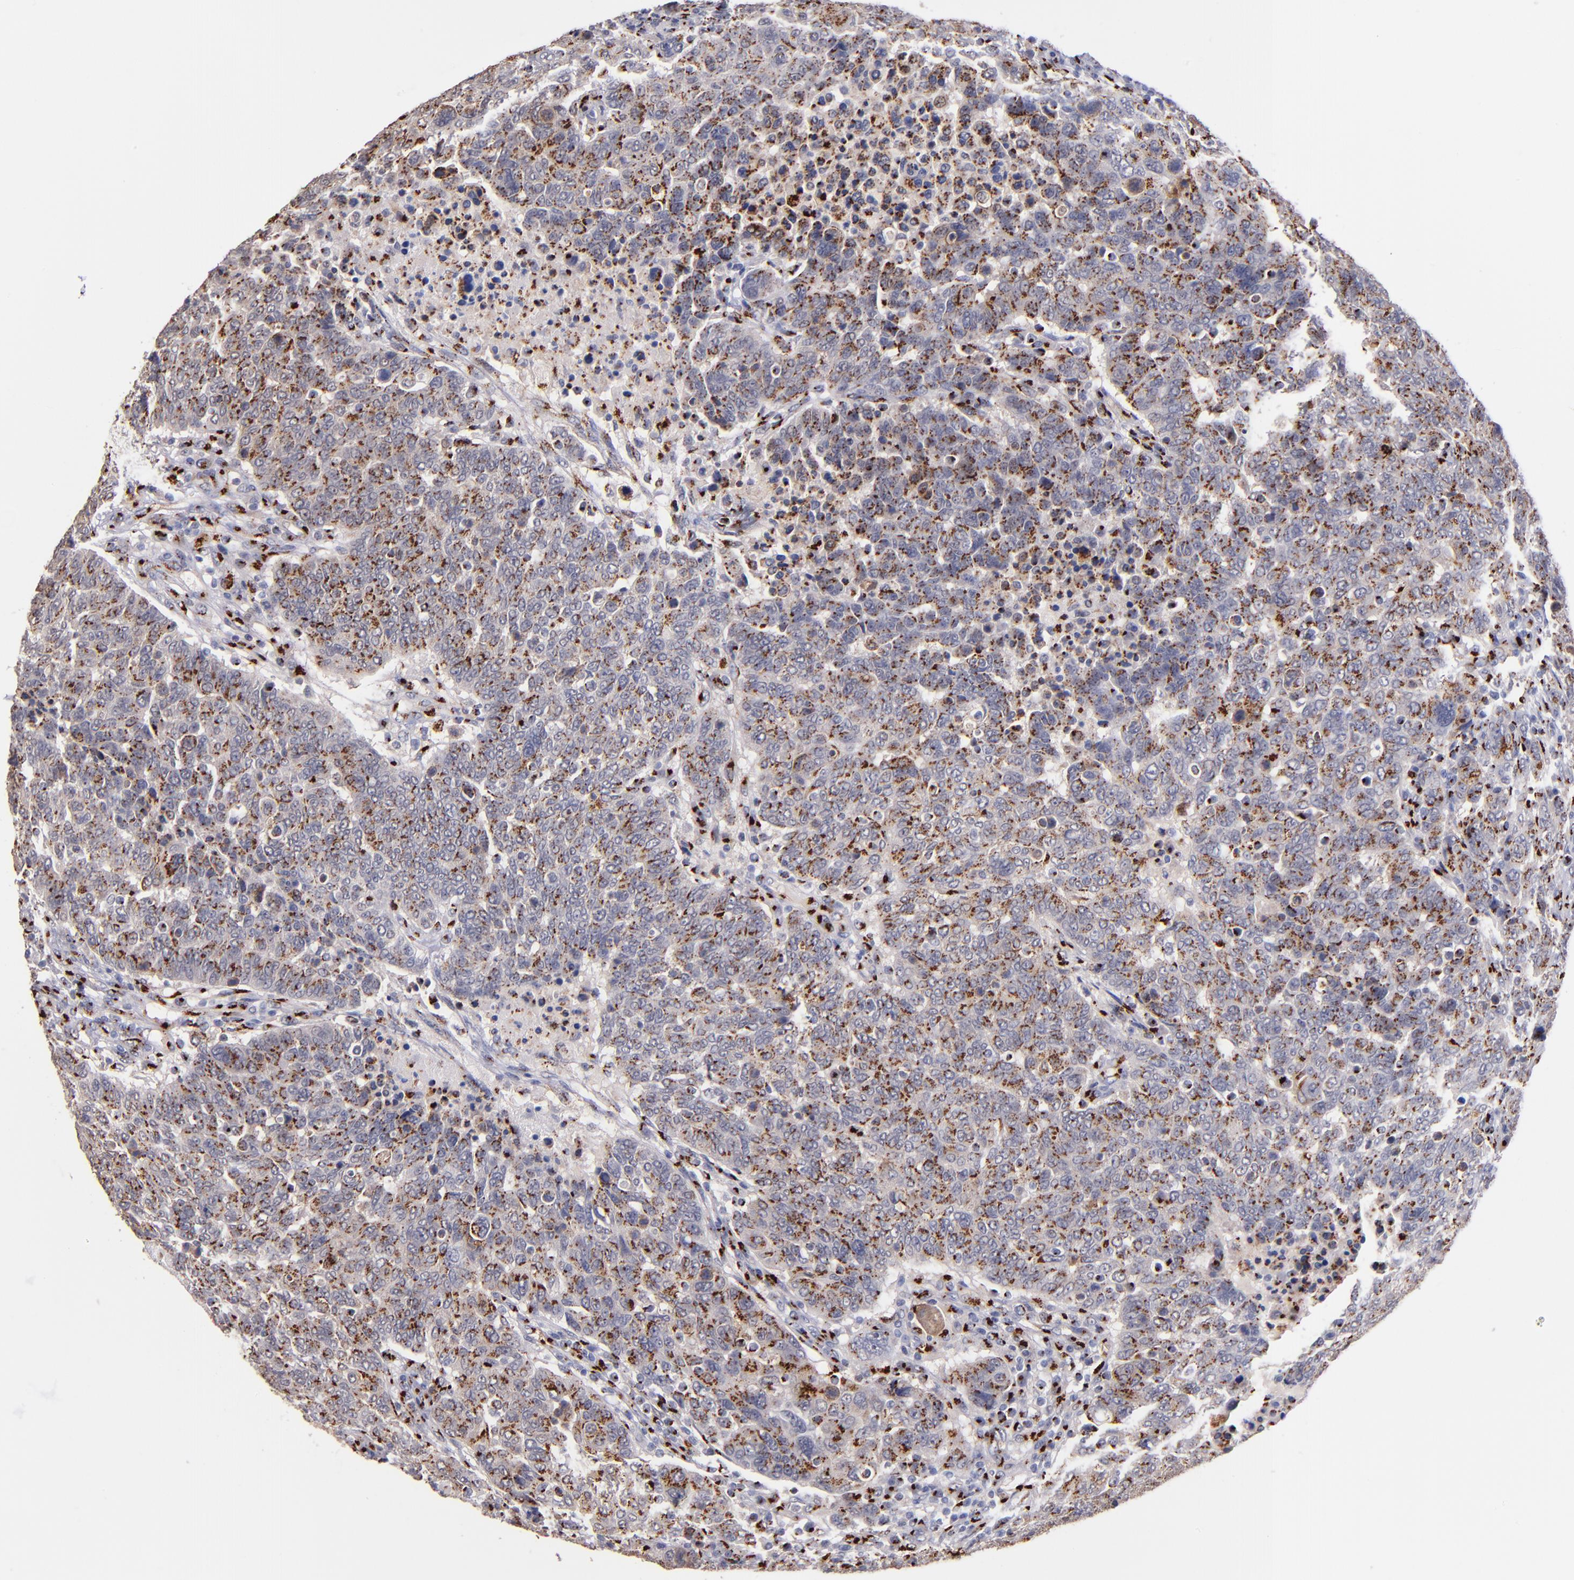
{"staining": {"intensity": "moderate", "quantity": ">75%", "location": "cytoplasmic/membranous"}, "tissue": "breast cancer", "cell_type": "Tumor cells", "image_type": "cancer", "snomed": [{"axis": "morphology", "description": "Duct carcinoma"}, {"axis": "topography", "description": "Breast"}], "caption": "This is a micrograph of IHC staining of breast invasive ductal carcinoma, which shows moderate positivity in the cytoplasmic/membranous of tumor cells.", "gene": "GOLIM4", "patient": {"sex": "female", "age": 37}}